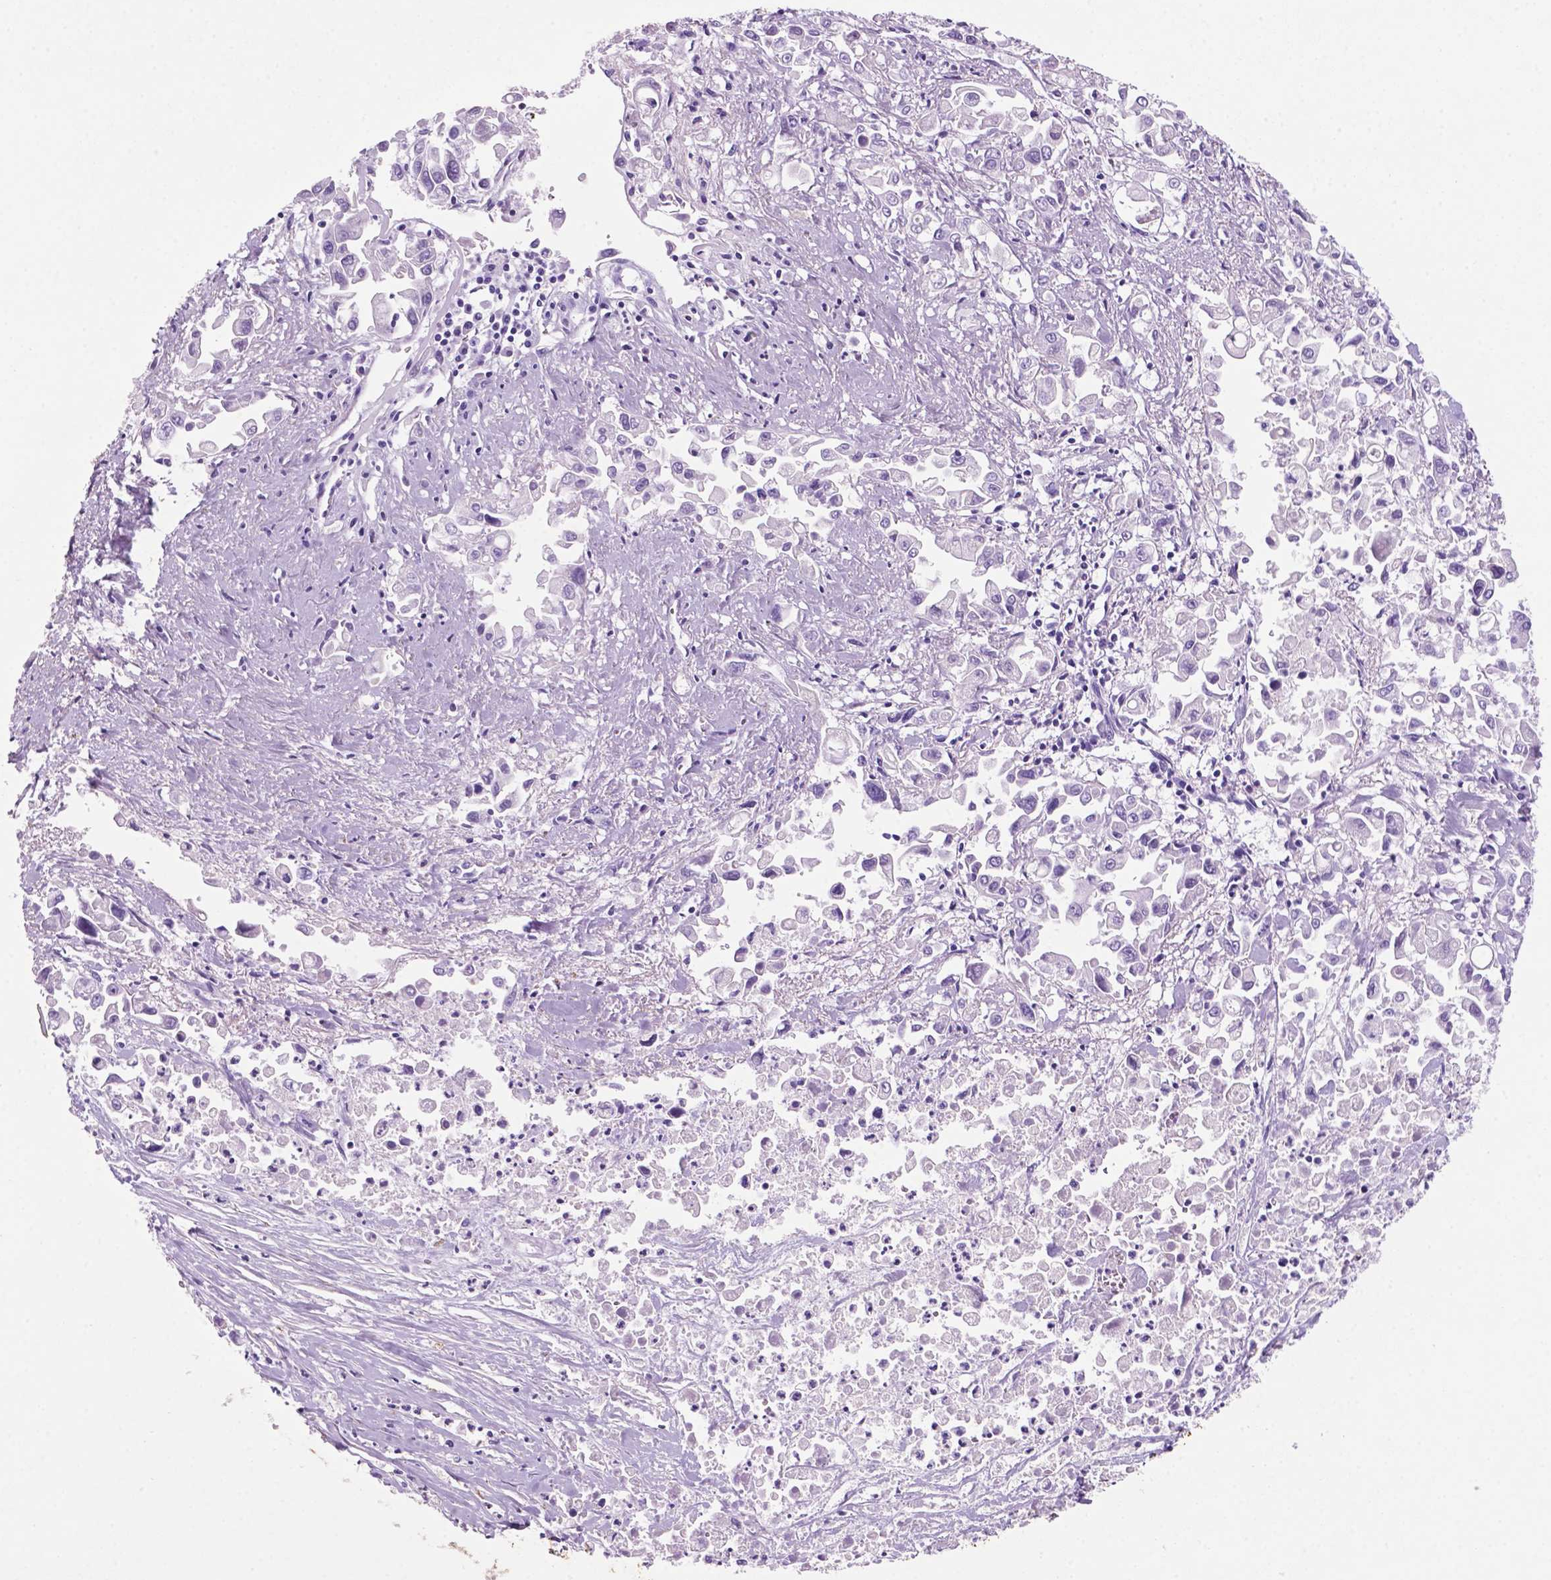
{"staining": {"intensity": "negative", "quantity": "none", "location": "none"}, "tissue": "pancreatic cancer", "cell_type": "Tumor cells", "image_type": "cancer", "snomed": [{"axis": "morphology", "description": "Adenocarcinoma, NOS"}, {"axis": "topography", "description": "Pancreas"}], "caption": "An immunohistochemistry image of pancreatic cancer (adenocarcinoma) is shown. There is no staining in tumor cells of pancreatic cancer (adenocarcinoma).", "gene": "C18orf21", "patient": {"sex": "female", "age": 83}}